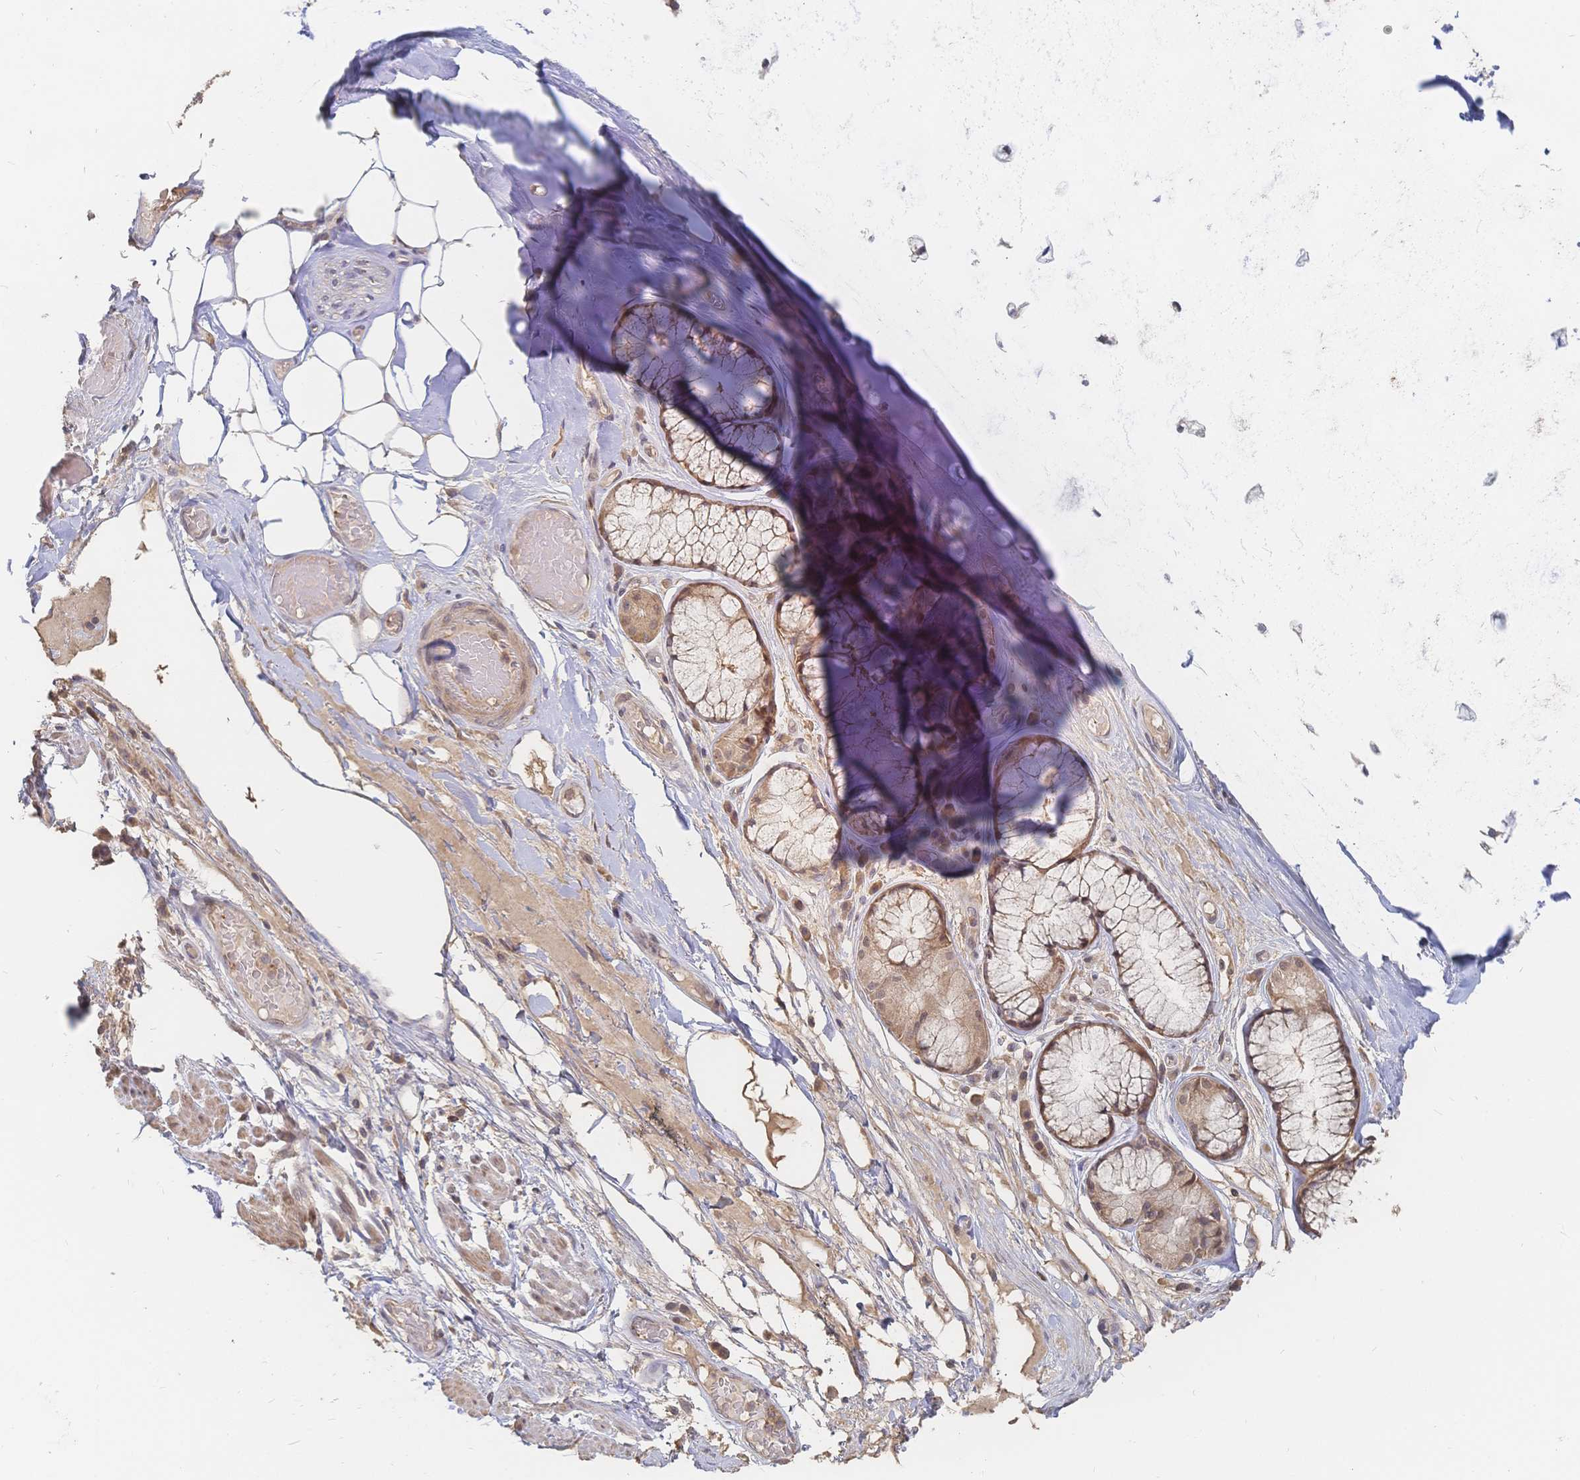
{"staining": {"intensity": "moderate", "quantity": "25%-75%", "location": "cytoplasmic/membranous"}, "tissue": "adipose tissue", "cell_type": "Adipocytes", "image_type": "normal", "snomed": [{"axis": "morphology", "description": "Normal tissue, NOS"}, {"axis": "topography", "description": "Cartilage tissue"}, {"axis": "topography", "description": "Bronchus"}], "caption": "Protein staining of normal adipose tissue shows moderate cytoplasmic/membranous staining in approximately 25%-75% of adipocytes.", "gene": "LRP5", "patient": {"sex": "male", "age": 64}}